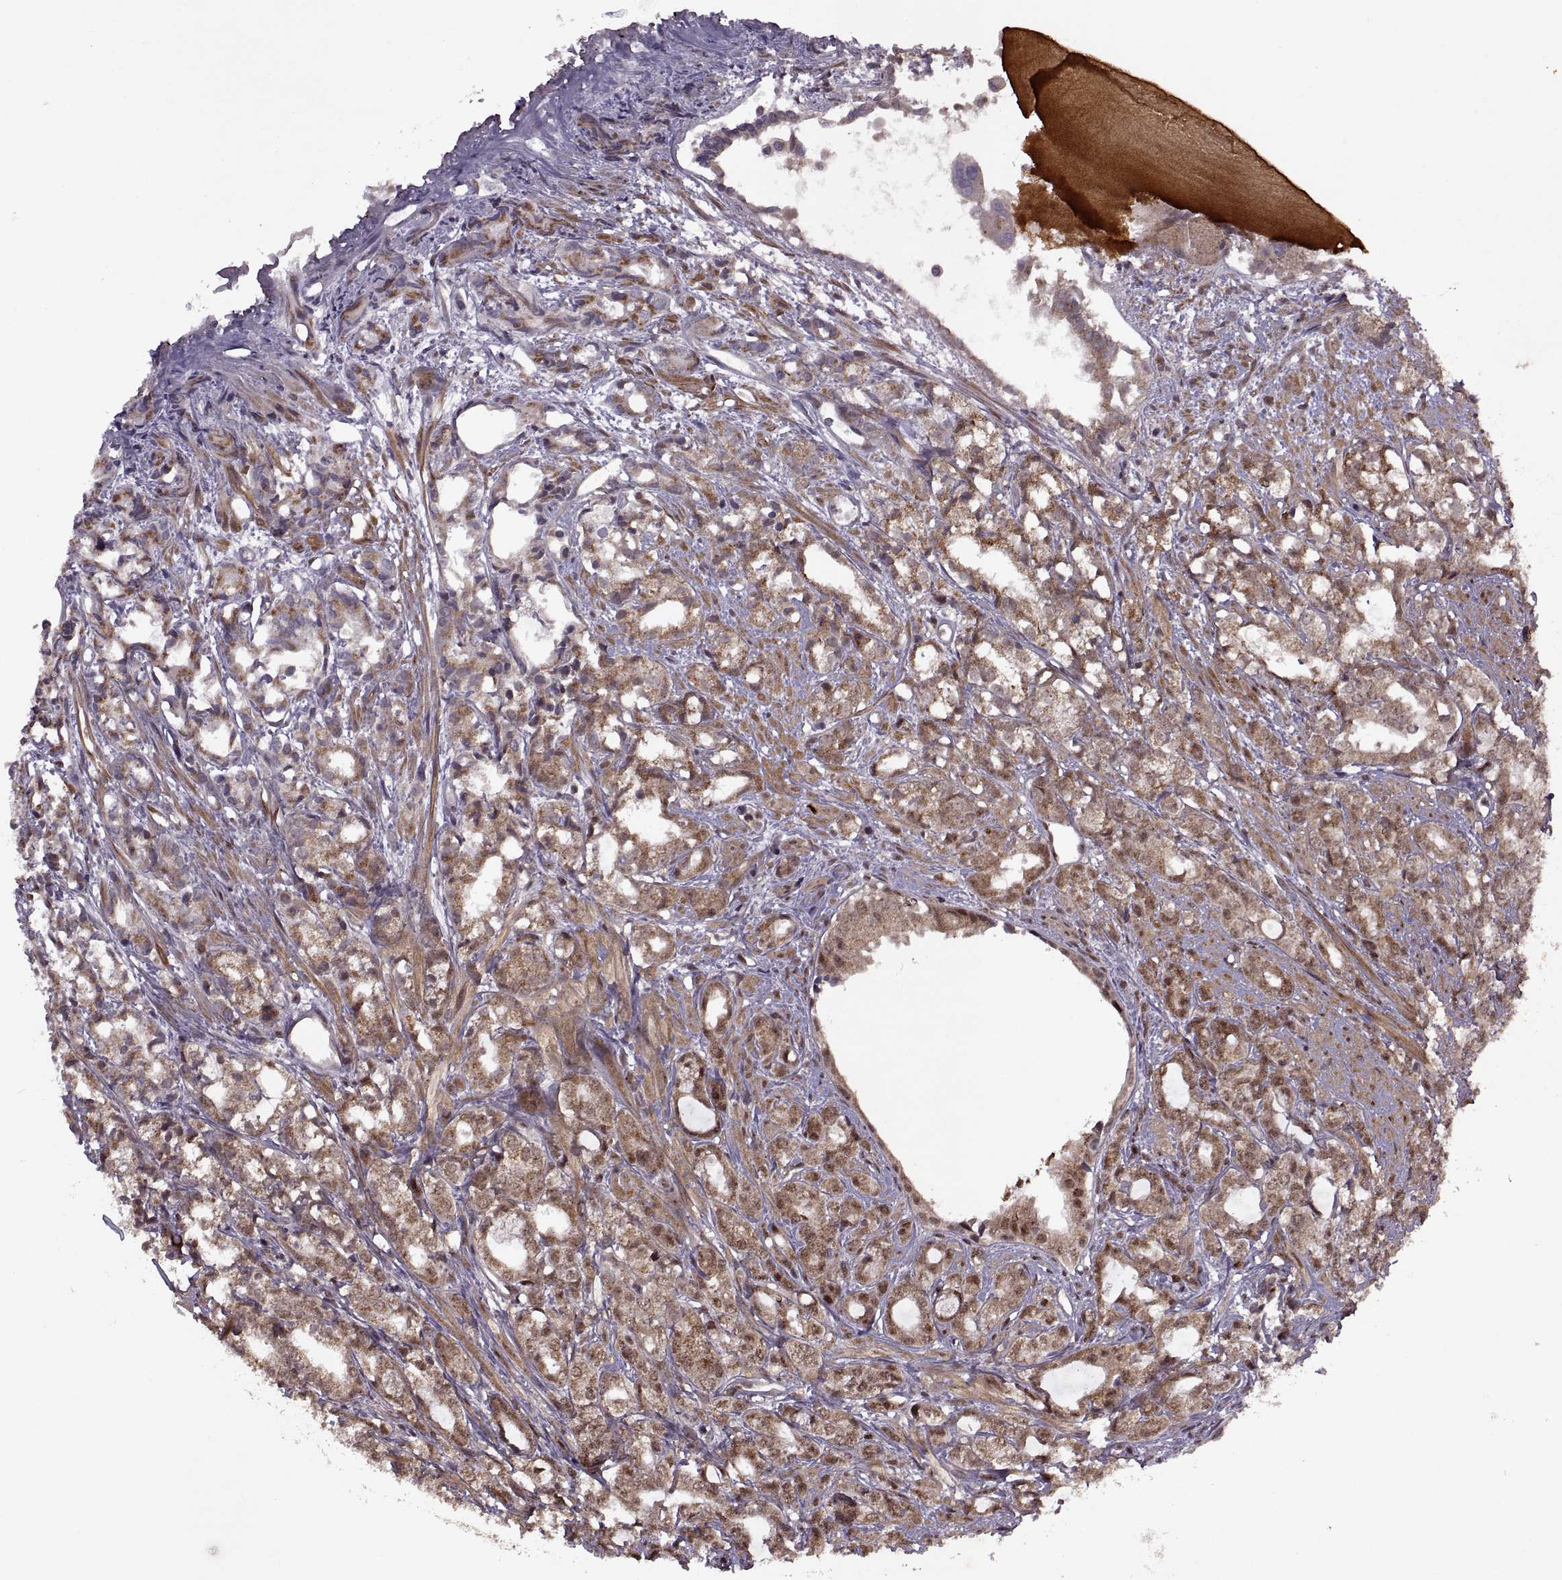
{"staining": {"intensity": "moderate", "quantity": ">75%", "location": "cytoplasmic/membranous"}, "tissue": "prostate cancer", "cell_type": "Tumor cells", "image_type": "cancer", "snomed": [{"axis": "morphology", "description": "Adenocarcinoma, High grade"}, {"axis": "topography", "description": "Prostate"}], "caption": "Protein staining of adenocarcinoma (high-grade) (prostate) tissue reveals moderate cytoplasmic/membranous expression in about >75% of tumor cells.", "gene": "PTOV1", "patient": {"sex": "male", "age": 79}}